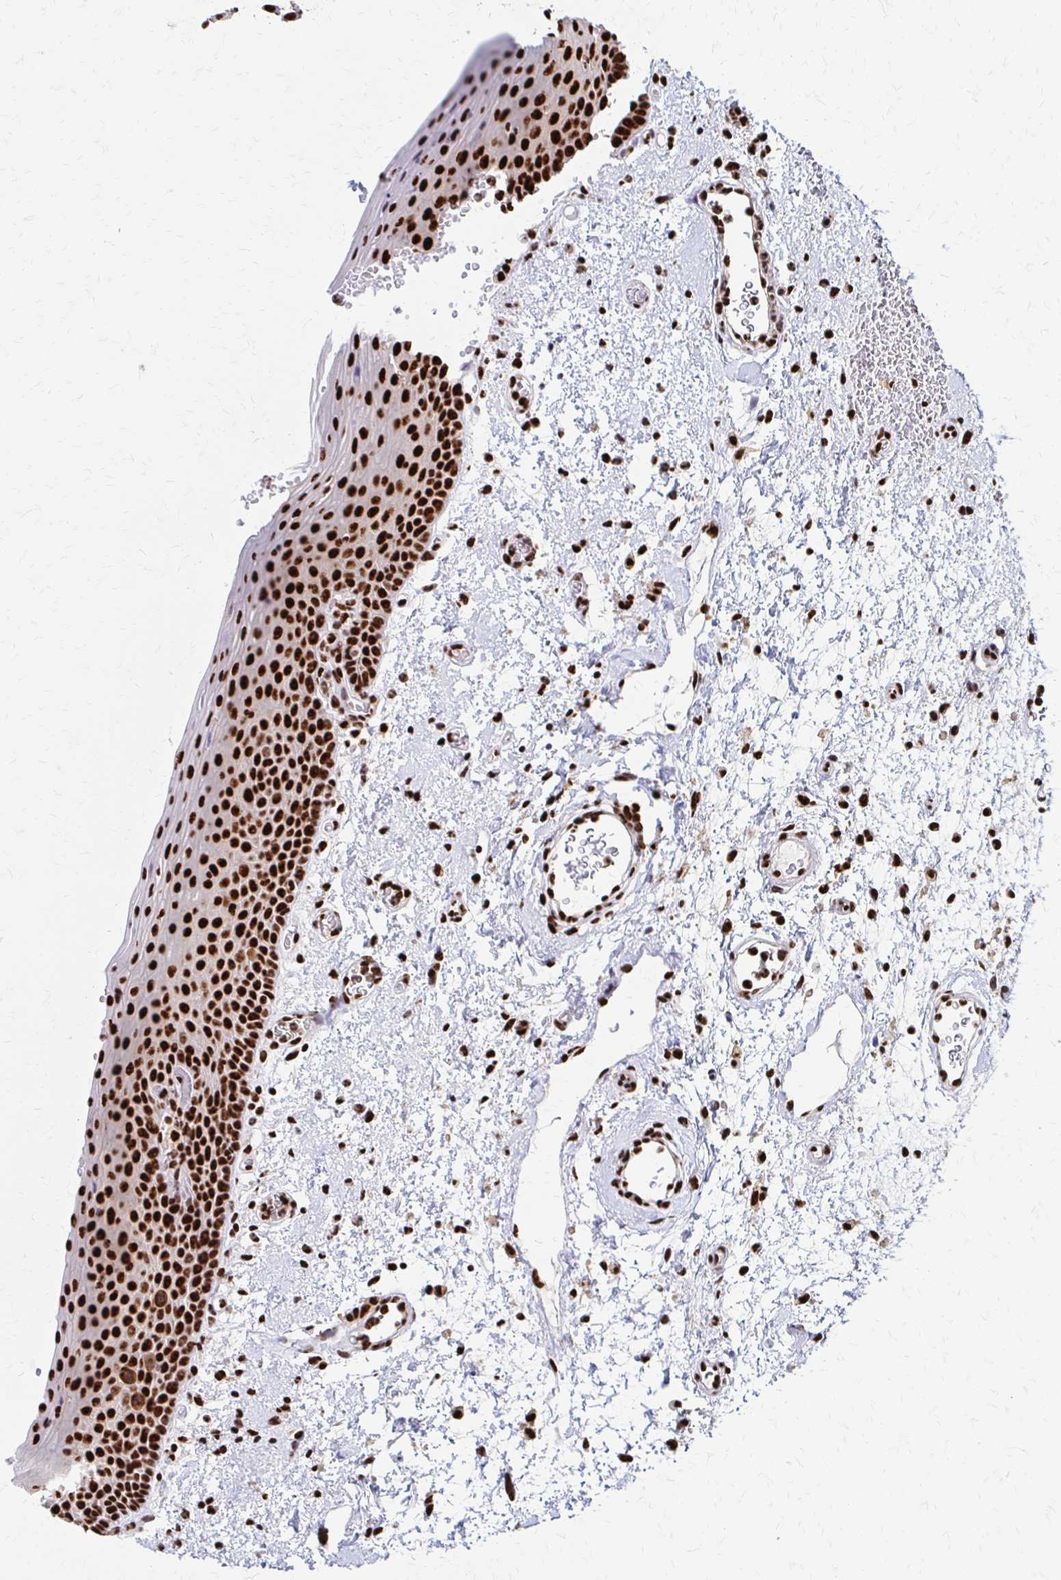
{"staining": {"intensity": "strong", "quantity": ">75%", "location": "nuclear"}, "tissue": "oral mucosa", "cell_type": "Squamous epithelial cells", "image_type": "normal", "snomed": [{"axis": "morphology", "description": "Normal tissue, NOS"}, {"axis": "topography", "description": "Oral tissue"}, {"axis": "topography", "description": "Head-Neck"}], "caption": "High-magnification brightfield microscopy of benign oral mucosa stained with DAB (brown) and counterstained with hematoxylin (blue). squamous epithelial cells exhibit strong nuclear staining is appreciated in about>75% of cells. Nuclei are stained in blue.", "gene": "CNKSR3", "patient": {"sex": "female", "age": 55}}